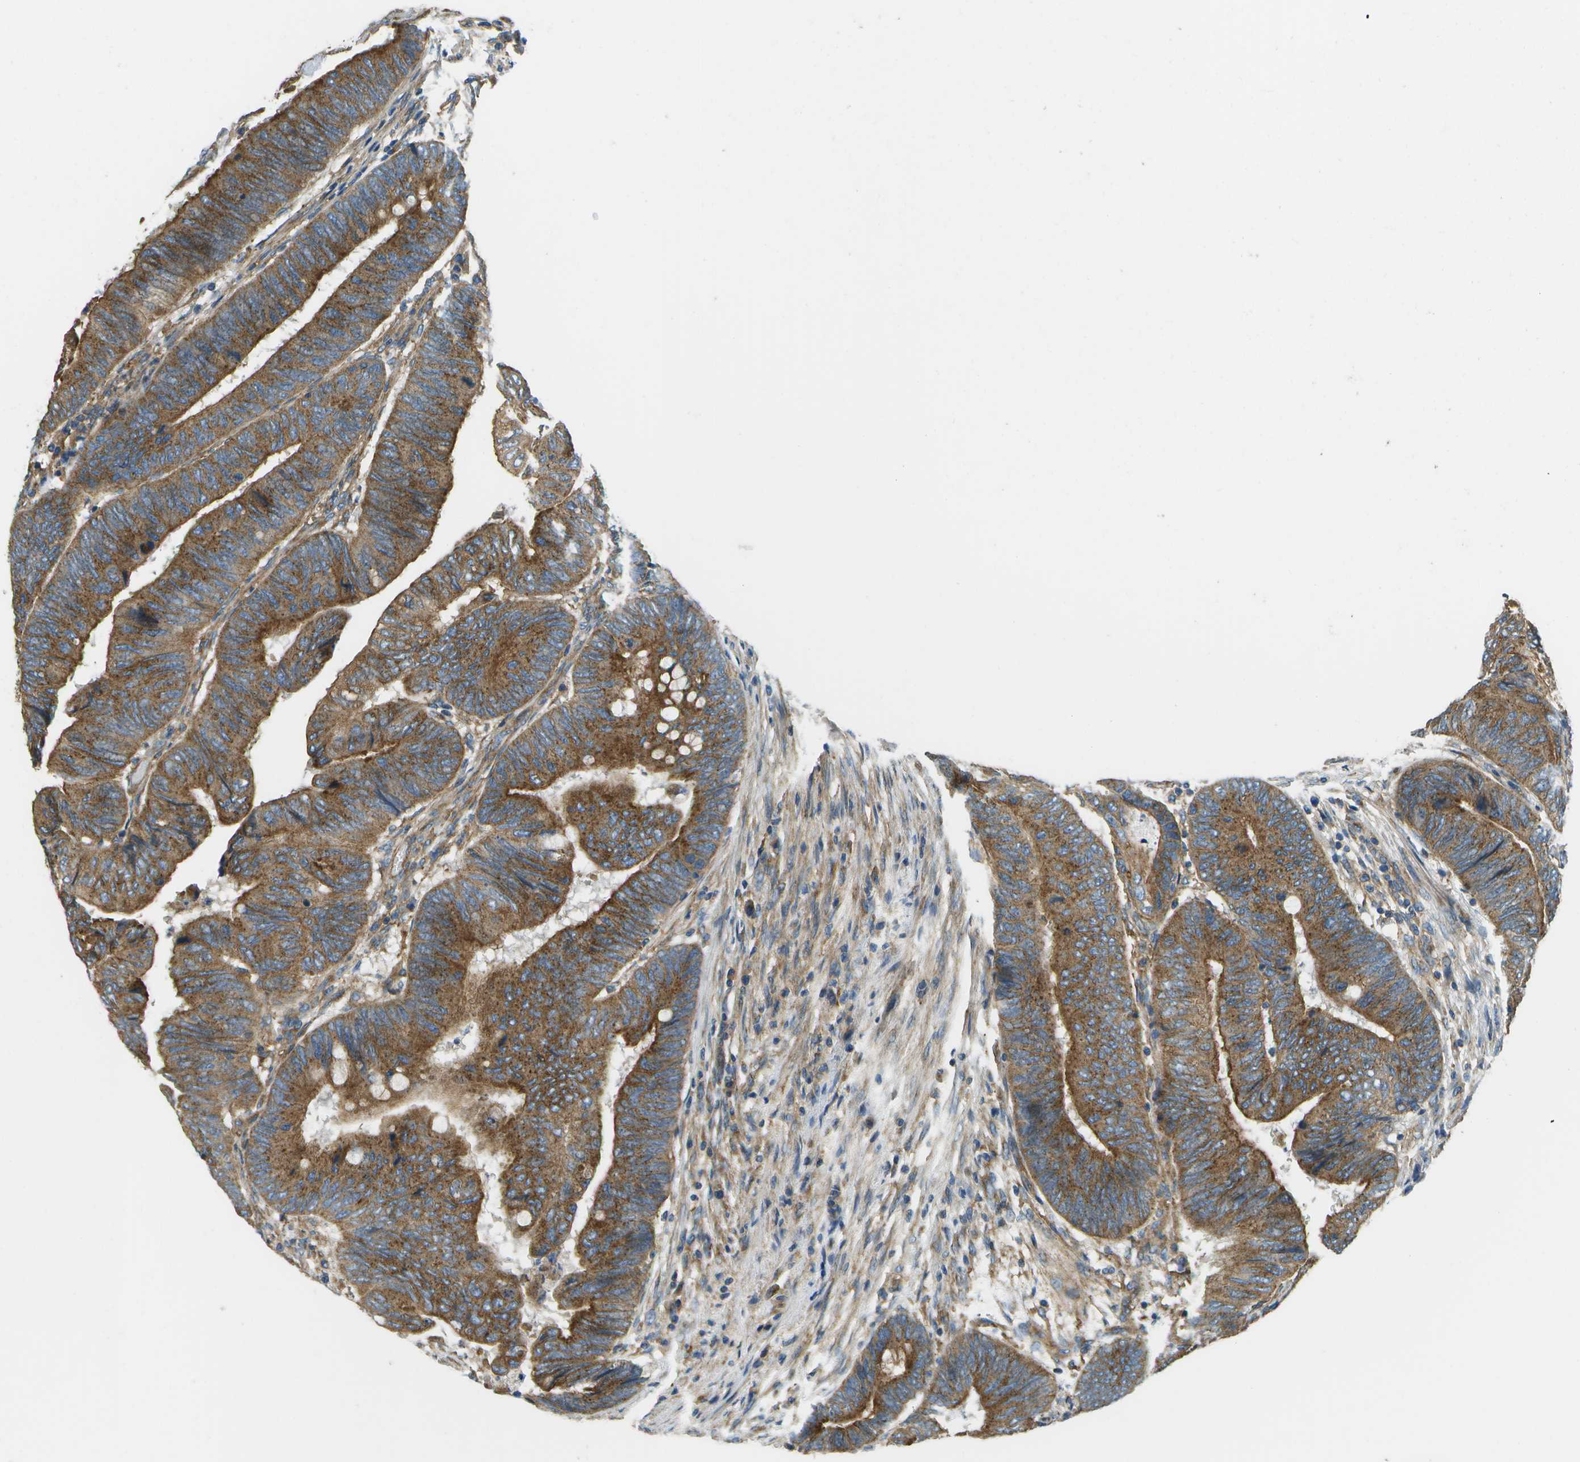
{"staining": {"intensity": "strong", "quantity": ">75%", "location": "cytoplasmic/membranous"}, "tissue": "colorectal cancer", "cell_type": "Tumor cells", "image_type": "cancer", "snomed": [{"axis": "morphology", "description": "Normal tissue, NOS"}, {"axis": "morphology", "description": "Adenocarcinoma, NOS"}, {"axis": "topography", "description": "Rectum"}, {"axis": "topography", "description": "Peripheral nerve tissue"}], "caption": "Protein staining of colorectal adenocarcinoma tissue displays strong cytoplasmic/membranous staining in approximately >75% of tumor cells.", "gene": "CLTC", "patient": {"sex": "male", "age": 92}}